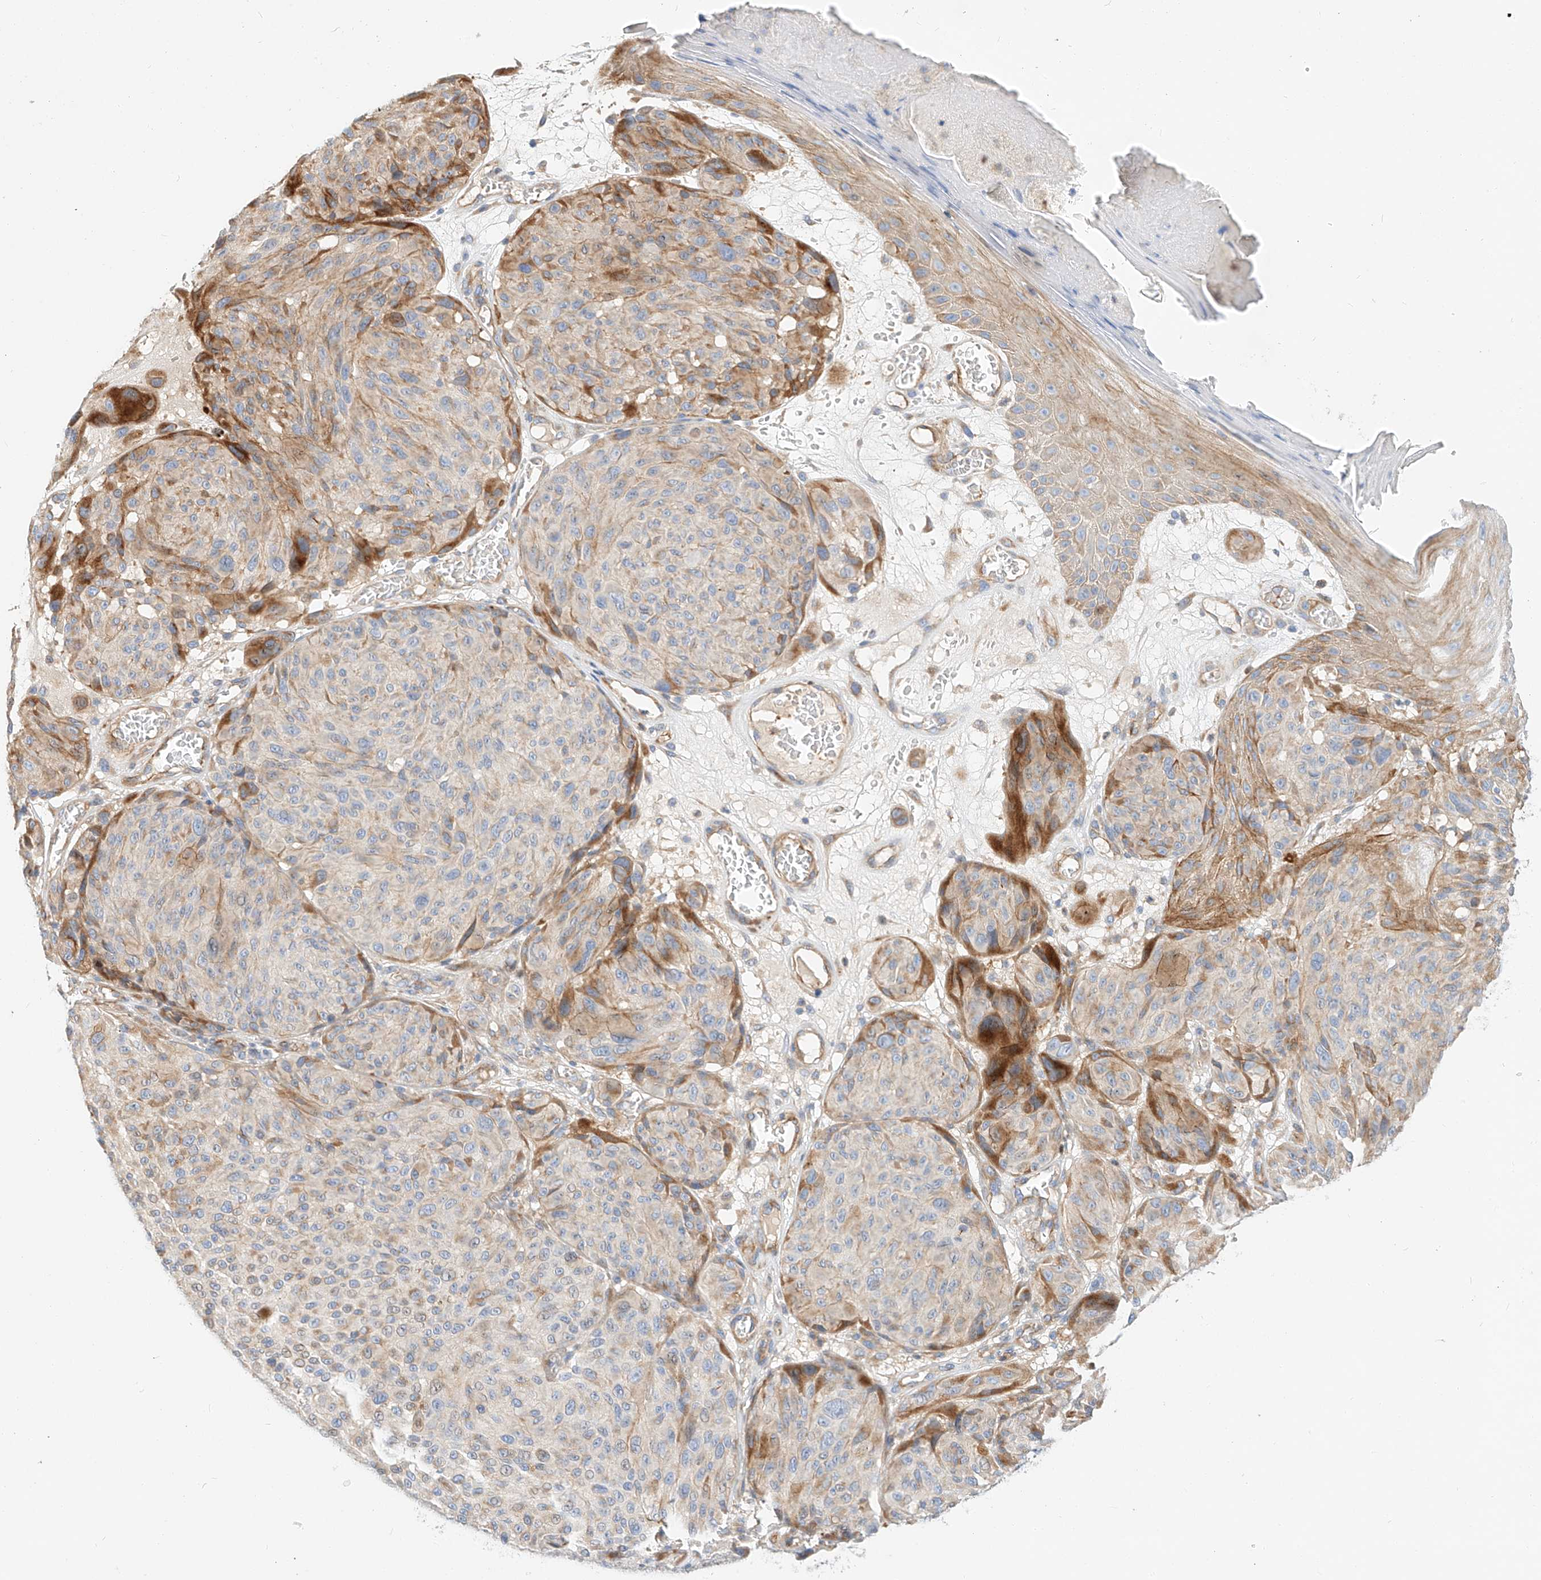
{"staining": {"intensity": "moderate", "quantity": "<25%", "location": "cytoplasmic/membranous"}, "tissue": "melanoma", "cell_type": "Tumor cells", "image_type": "cancer", "snomed": [{"axis": "morphology", "description": "Malignant melanoma, NOS"}, {"axis": "topography", "description": "Skin"}], "caption": "Immunohistochemistry micrograph of neoplastic tissue: melanoma stained using immunohistochemistry (IHC) shows low levels of moderate protein expression localized specifically in the cytoplasmic/membranous of tumor cells, appearing as a cytoplasmic/membranous brown color.", "gene": "KCNH5", "patient": {"sex": "male", "age": 83}}